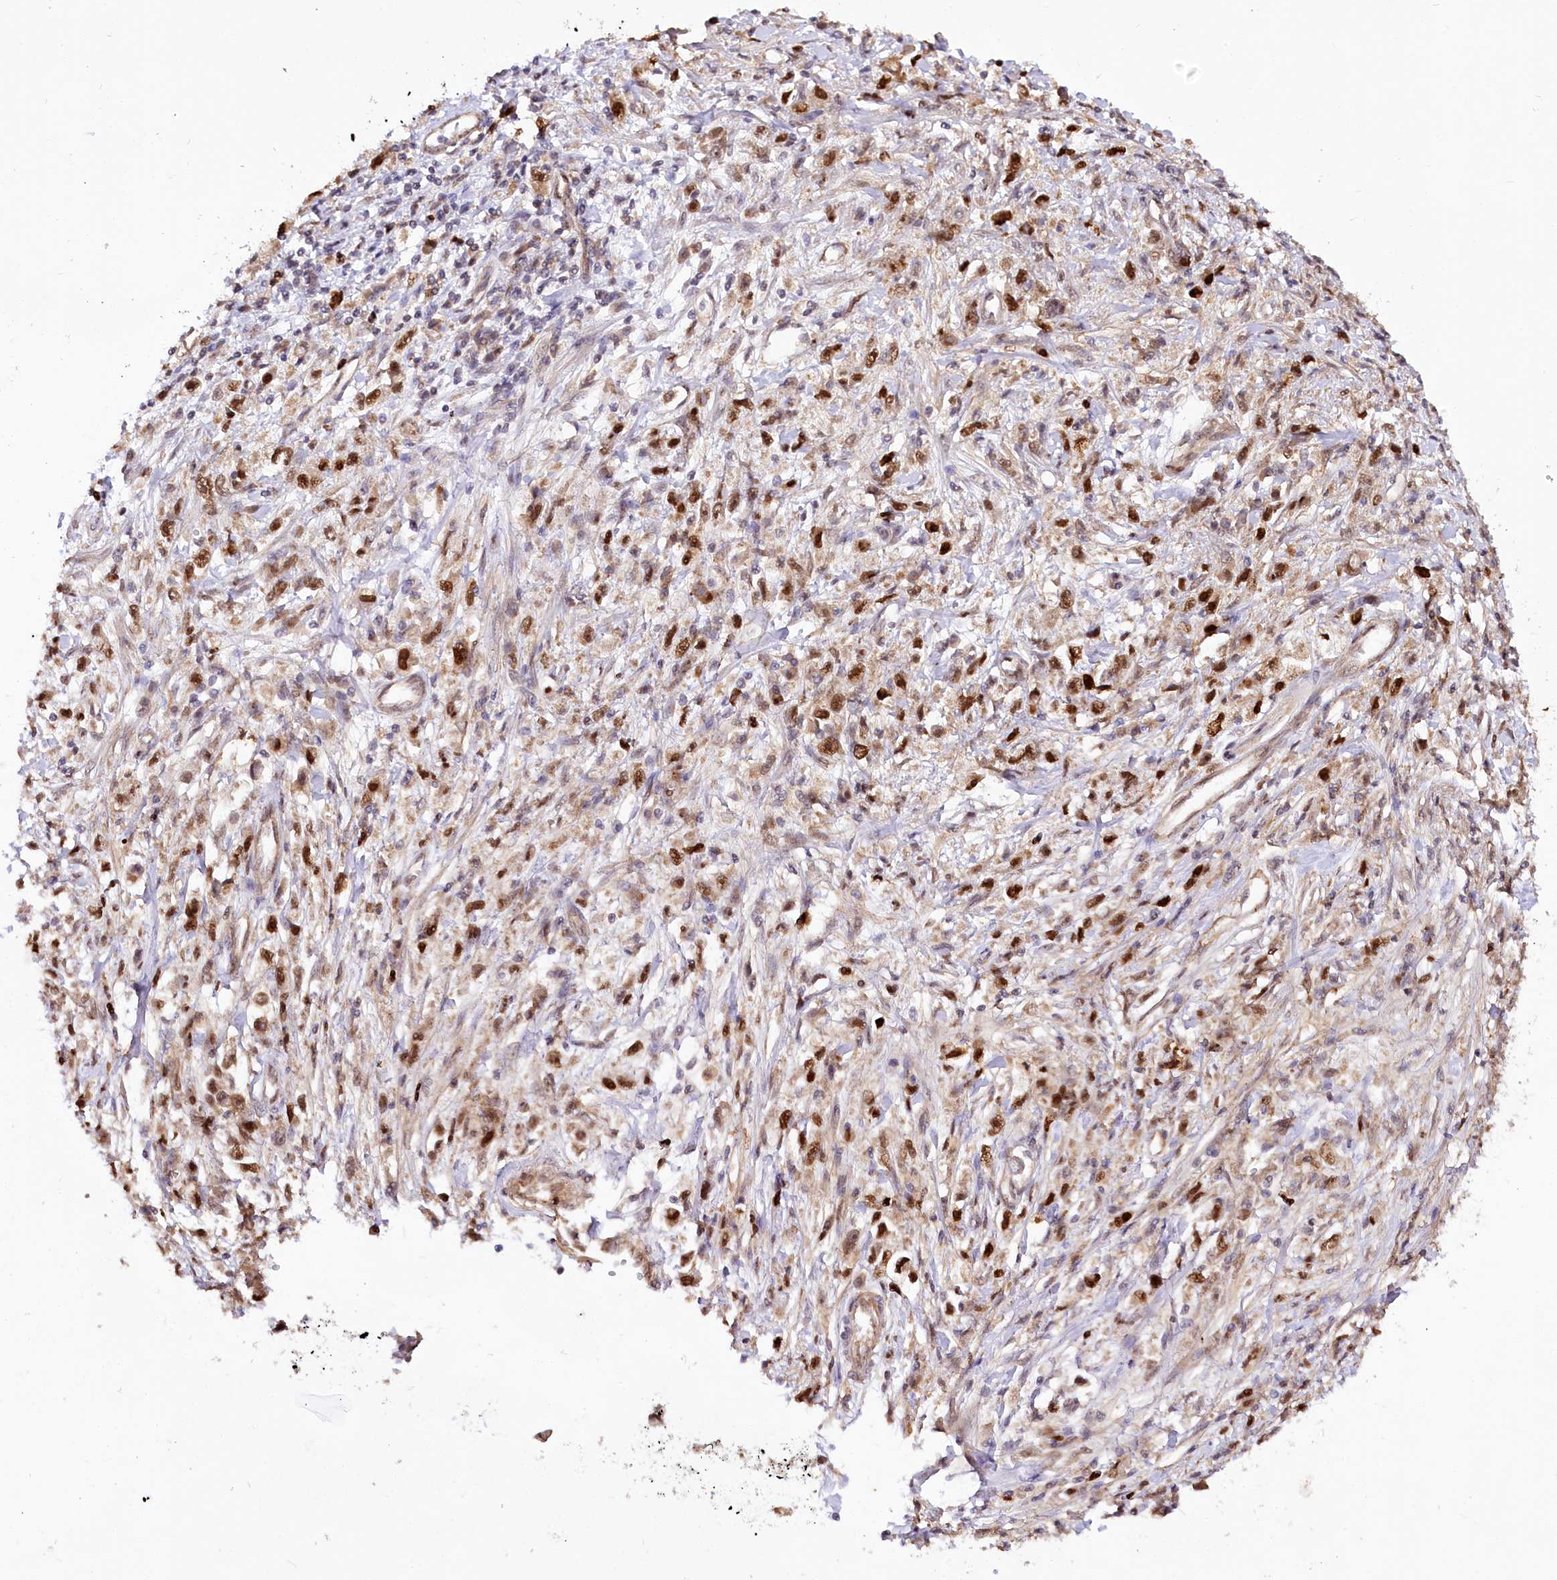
{"staining": {"intensity": "strong", "quantity": ">75%", "location": "nuclear"}, "tissue": "stomach cancer", "cell_type": "Tumor cells", "image_type": "cancer", "snomed": [{"axis": "morphology", "description": "Adenocarcinoma, NOS"}, {"axis": "topography", "description": "Stomach"}], "caption": "About >75% of tumor cells in human stomach cancer (adenocarcinoma) reveal strong nuclear protein positivity as visualized by brown immunohistochemical staining.", "gene": "GNL3L", "patient": {"sex": "female", "age": 59}}